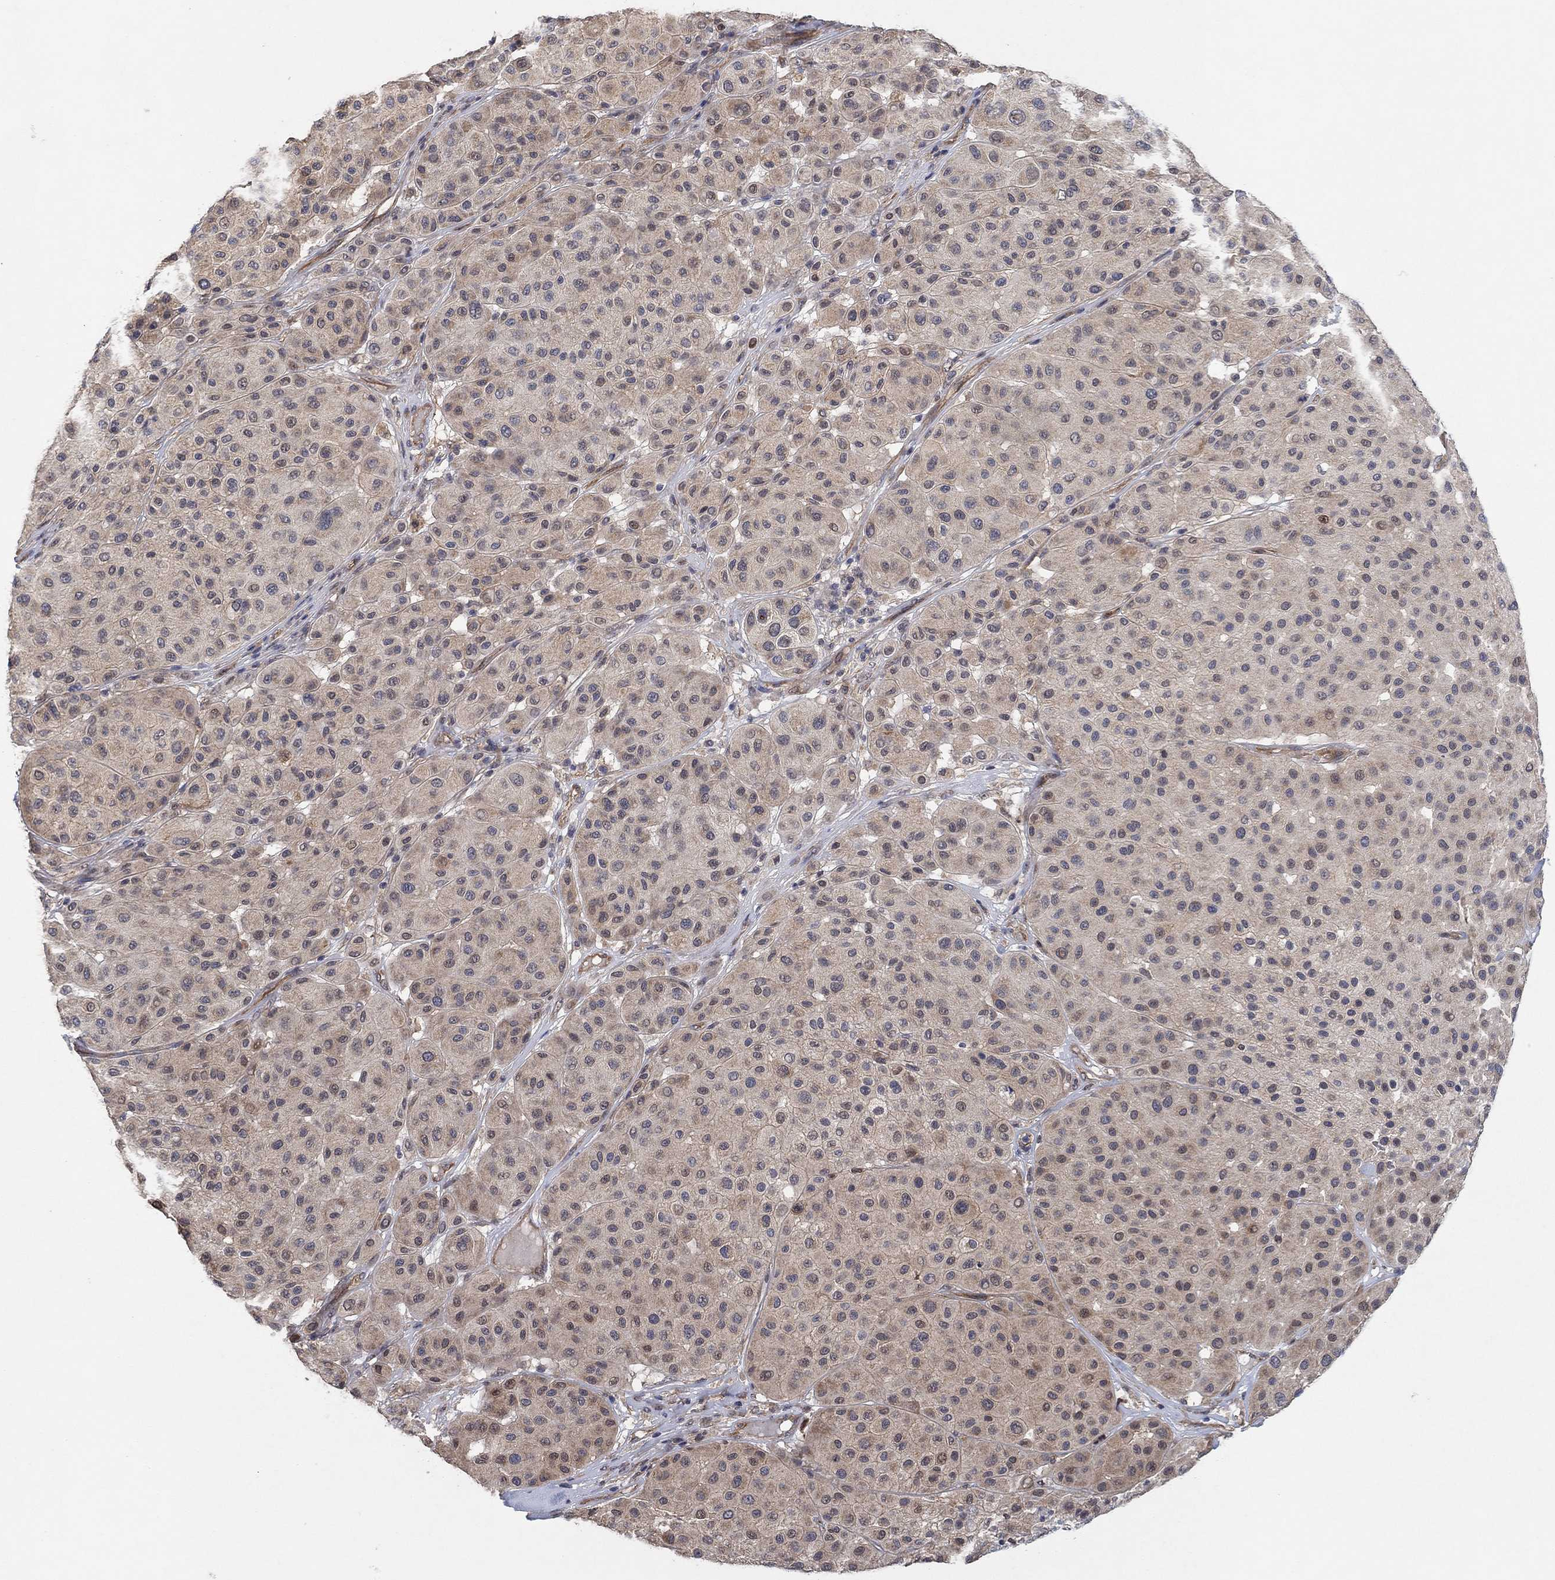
{"staining": {"intensity": "negative", "quantity": "none", "location": "none"}, "tissue": "melanoma", "cell_type": "Tumor cells", "image_type": "cancer", "snomed": [{"axis": "morphology", "description": "Malignant melanoma, Metastatic site"}, {"axis": "topography", "description": "Smooth muscle"}], "caption": "This is a image of immunohistochemistry (IHC) staining of melanoma, which shows no expression in tumor cells.", "gene": "MCUR1", "patient": {"sex": "male", "age": 41}}